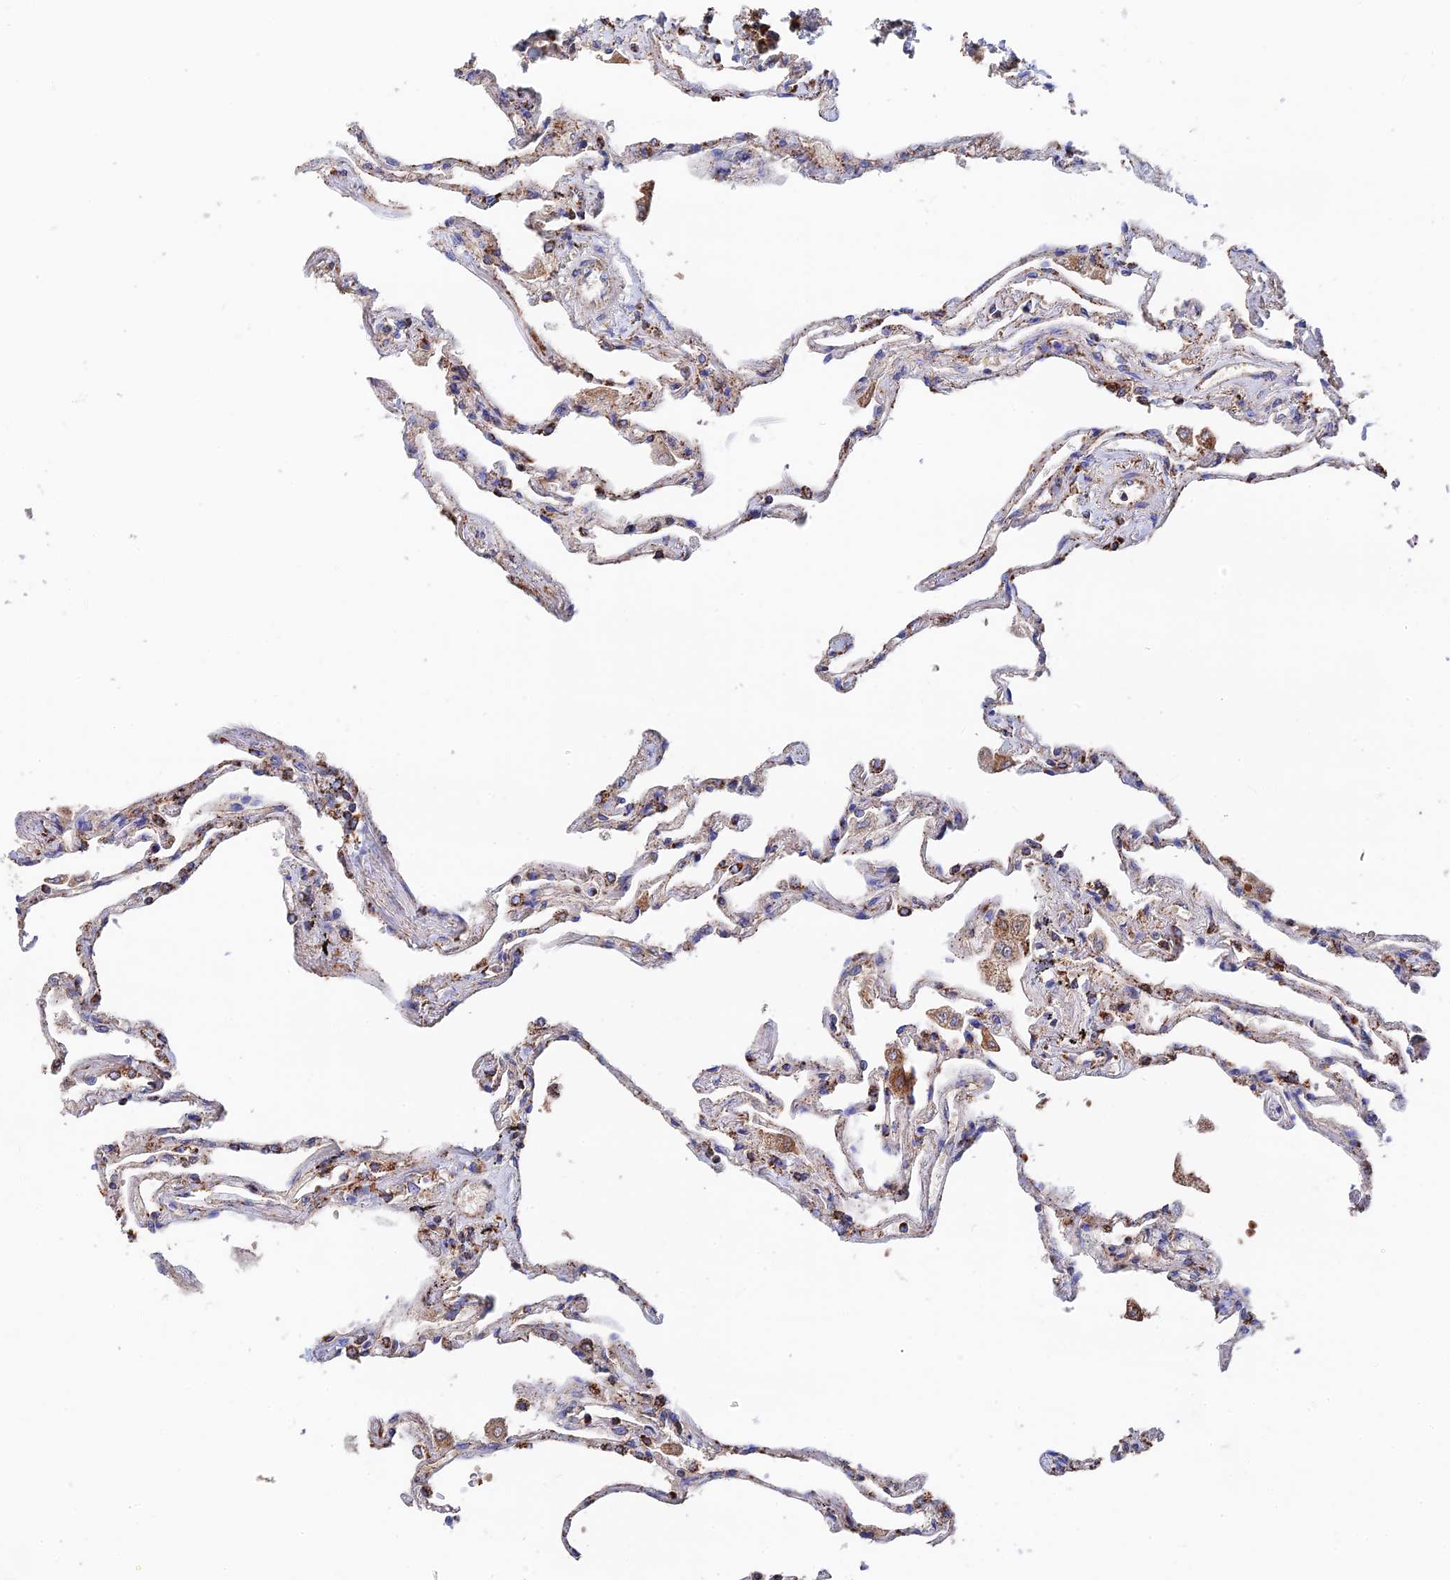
{"staining": {"intensity": "strong", "quantity": "<25%", "location": "cytoplasmic/membranous"}, "tissue": "lung", "cell_type": "Alveolar cells", "image_type": "normal", "snomed": [{"axis": "morphology", "description": "Normal tissue, NOS"}, {"axis": "topography", "description": "Lung"}], "caption": "DAB immunohistochemical staining of unremarkable lung shows strong cytoplasmic/membranous protein expression in approximately <25% of alveolar cells. The staining was performed using DAB (3,3'-diaminobenzidine), with brown indicating positive protein expression. Nuclei are stained blue with hematoxylin.", "gene": "HAUS8", "patient": {"sex": "female", "age": 67}}